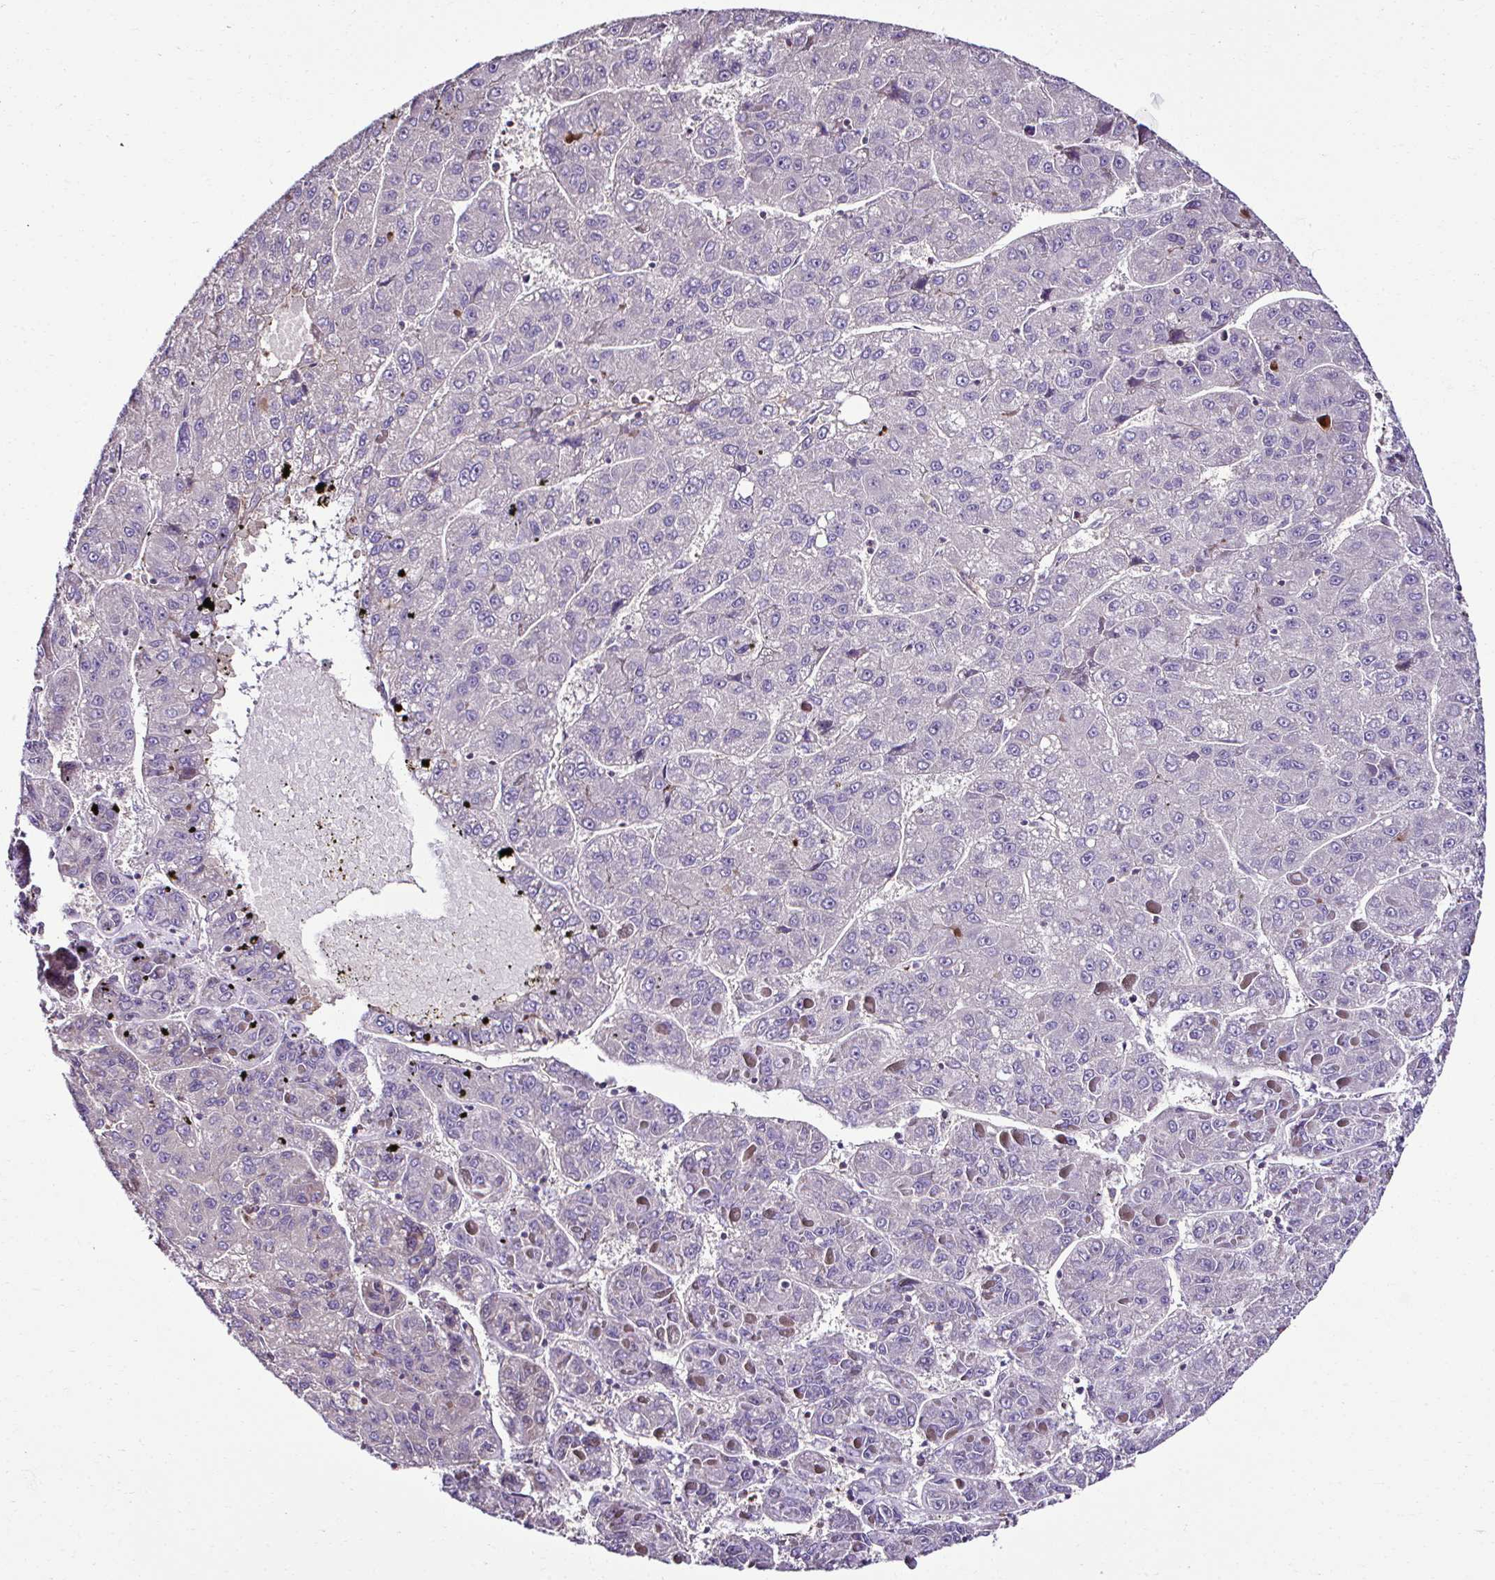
{"staining": {"intensity": "negative", "quantity": "none", "location": "none"}, "tissue": "liver cancer", "cell_type": "Tumor cells", "image_type": "cancer", "snomed": [{"axis": "morphology", "description": "Carcinoma, Hepatocellular, NOS"}, {"axis": "topography", "description": "Liver"}], "caption": "An IHC photomicrograph of liver cancer (hepatocellular carcinoma) is shown. There is no staining in tumor cells of liver cancer (hepatocellular carcinoma).", "gene": "CCDC85C", "patient": {"sex": "female", "age": 82}}